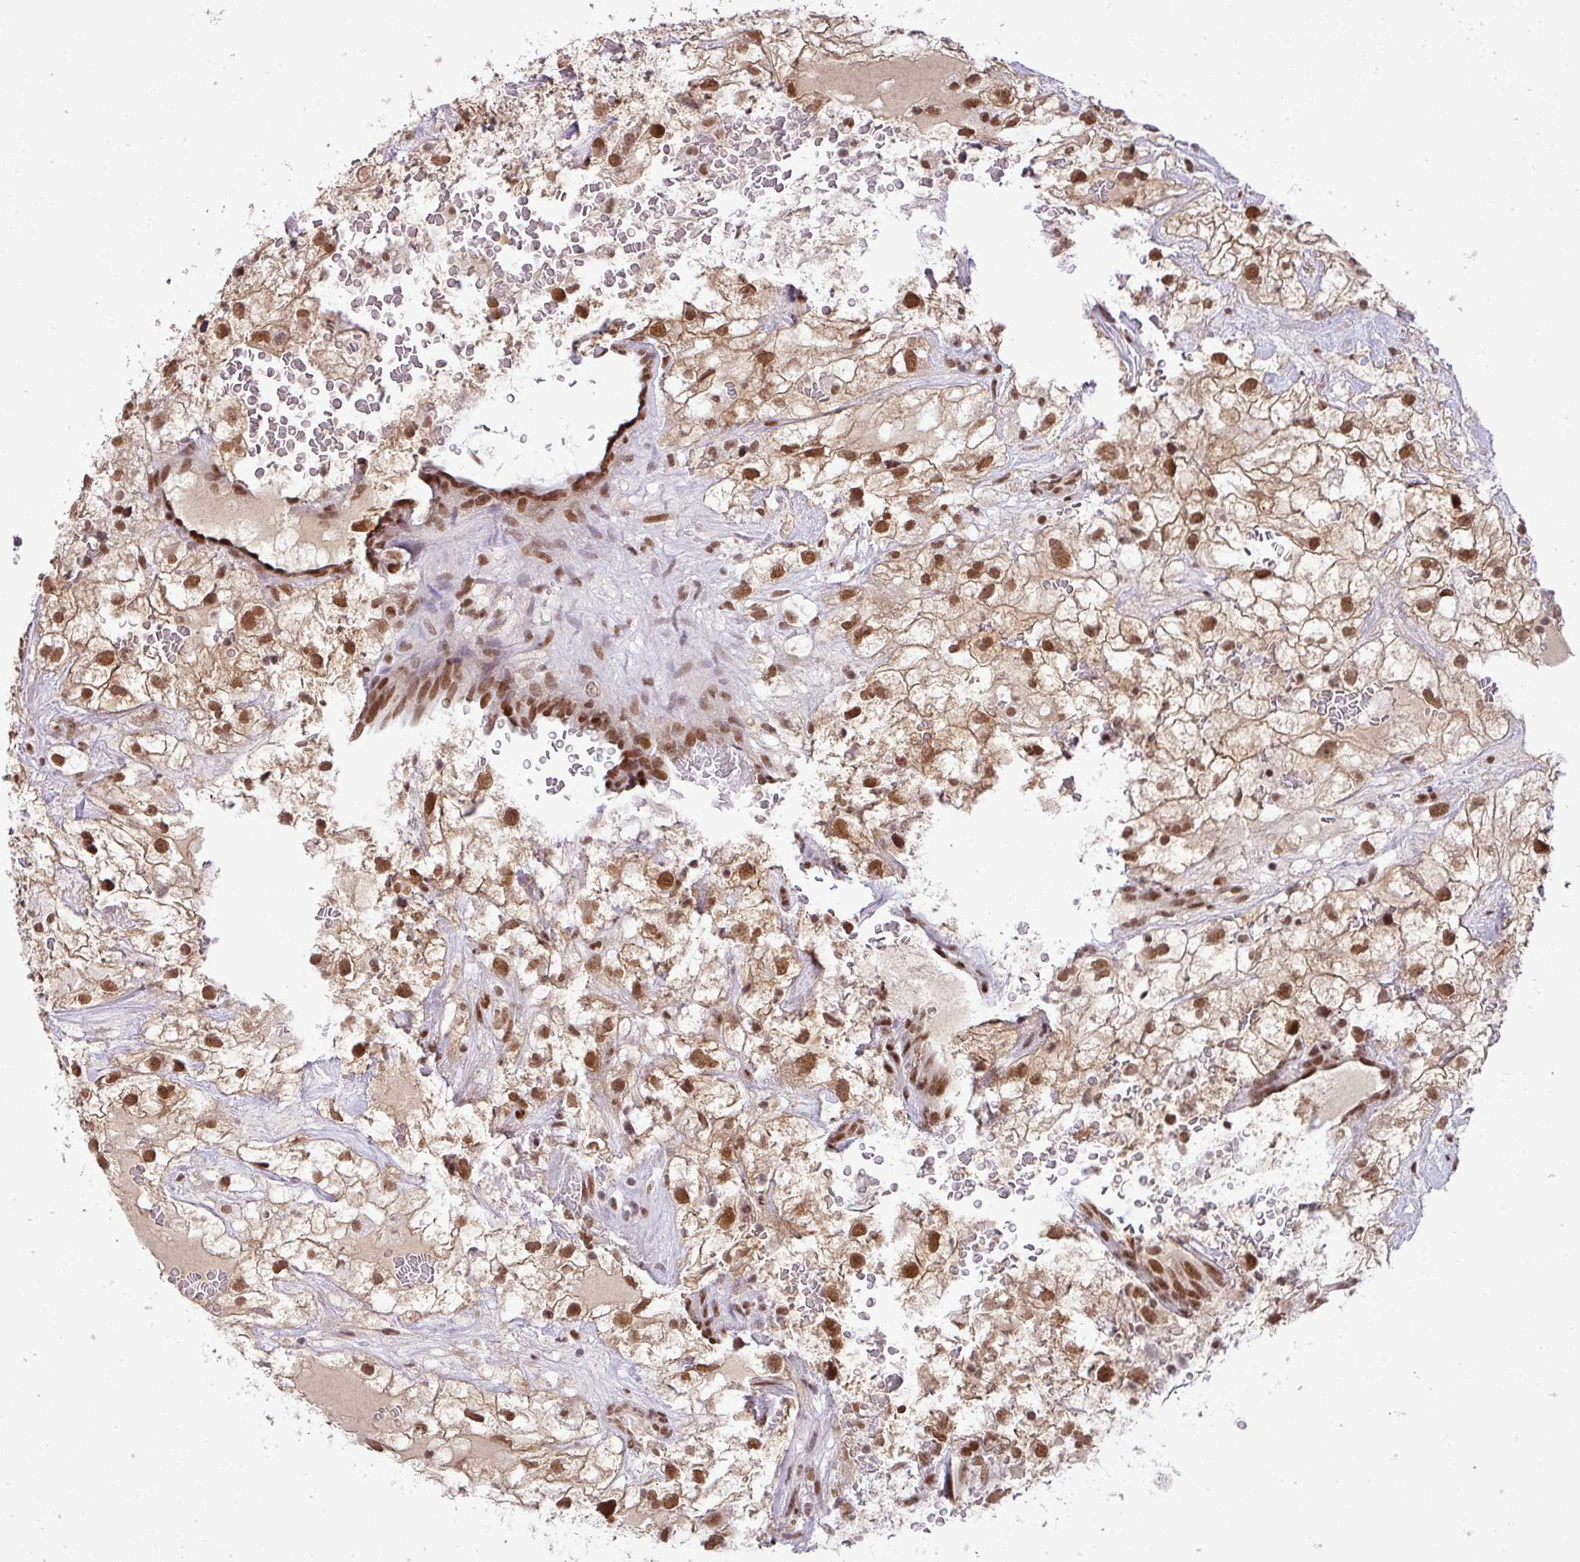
{"staining": {"intensity": "moderate", "quantity": ">75%", "location": "cytoplasmic/membranous,nuclear"}, "tissue": "renal cancer", "cell_type": "Tumor cells", "image_type": "cancer", "snomed": [{"axis": "morphology", "description": "Adenocarcinoma, NOS"}, {"axis": "topography", "description": "Kidney"}], "caption": "A brown stain labels moderate cytoplasmic/membranous and nuclear expression of a protein in human renal cancer tumor cells.", "gene": "SRSF2", "patient": {"sex": "male", "age": 59}}